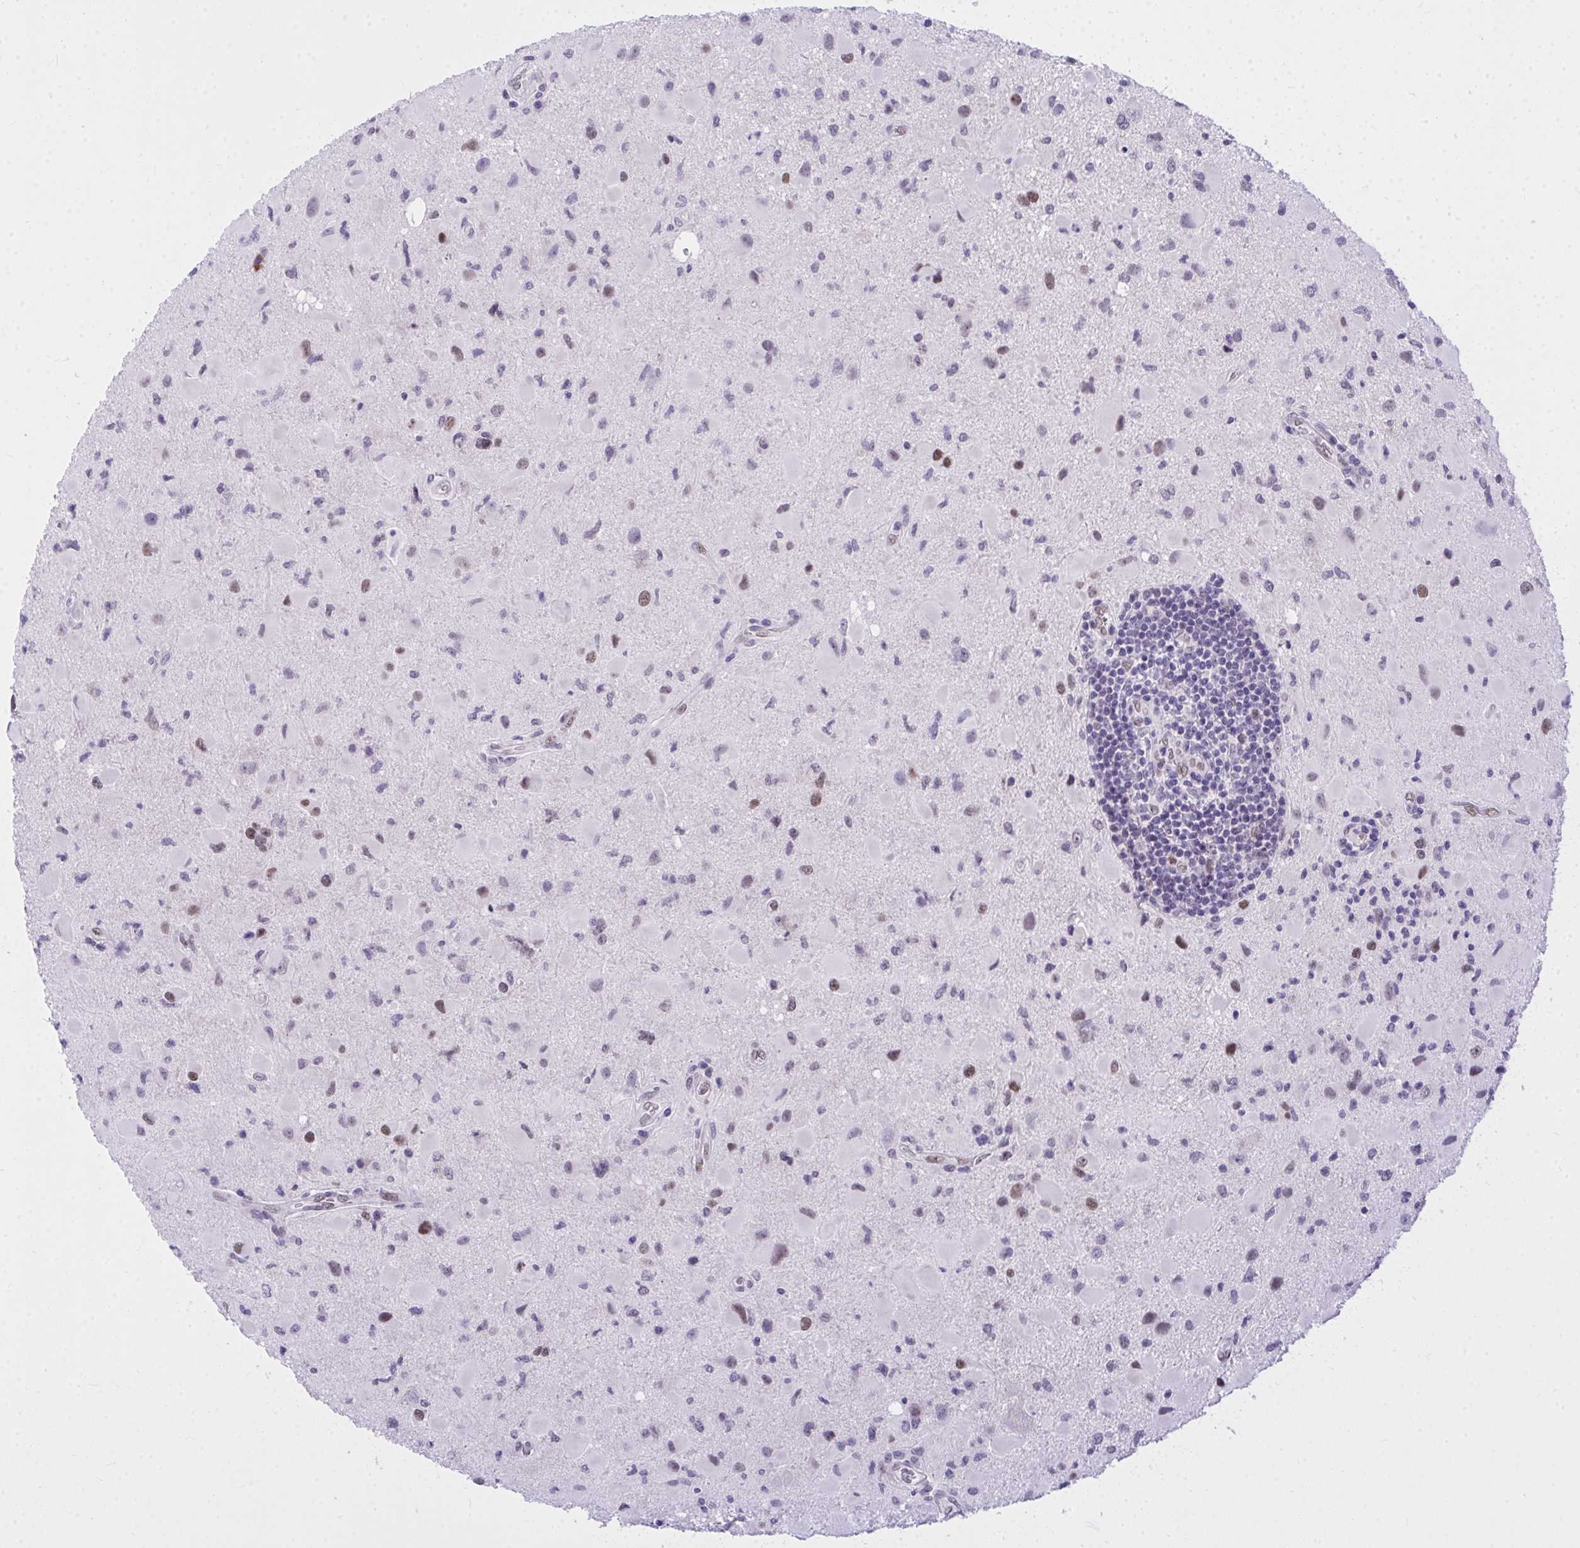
{"staining": {"intensity": "moderate", "quantity": "<25%", "location": "nuclear"}, "tissue": "glioma", "cell_type": "Tumor cells", "image_type": "cancer", "snomed": [{"axis": "morphology", "description": "Glioma, malignant, Low grade"}, {"axis": "topography", "description": "Brain"}], "caption": "DAB (3,3'-diaminobenzidine) immunohistochemical staining of malignant low-grade glioma exhibits moderate nuclear protein positivity in approximately <25% of tumor cells.", "gene": "TEAD4", "patient": {"sex": "female", "age": 32}}